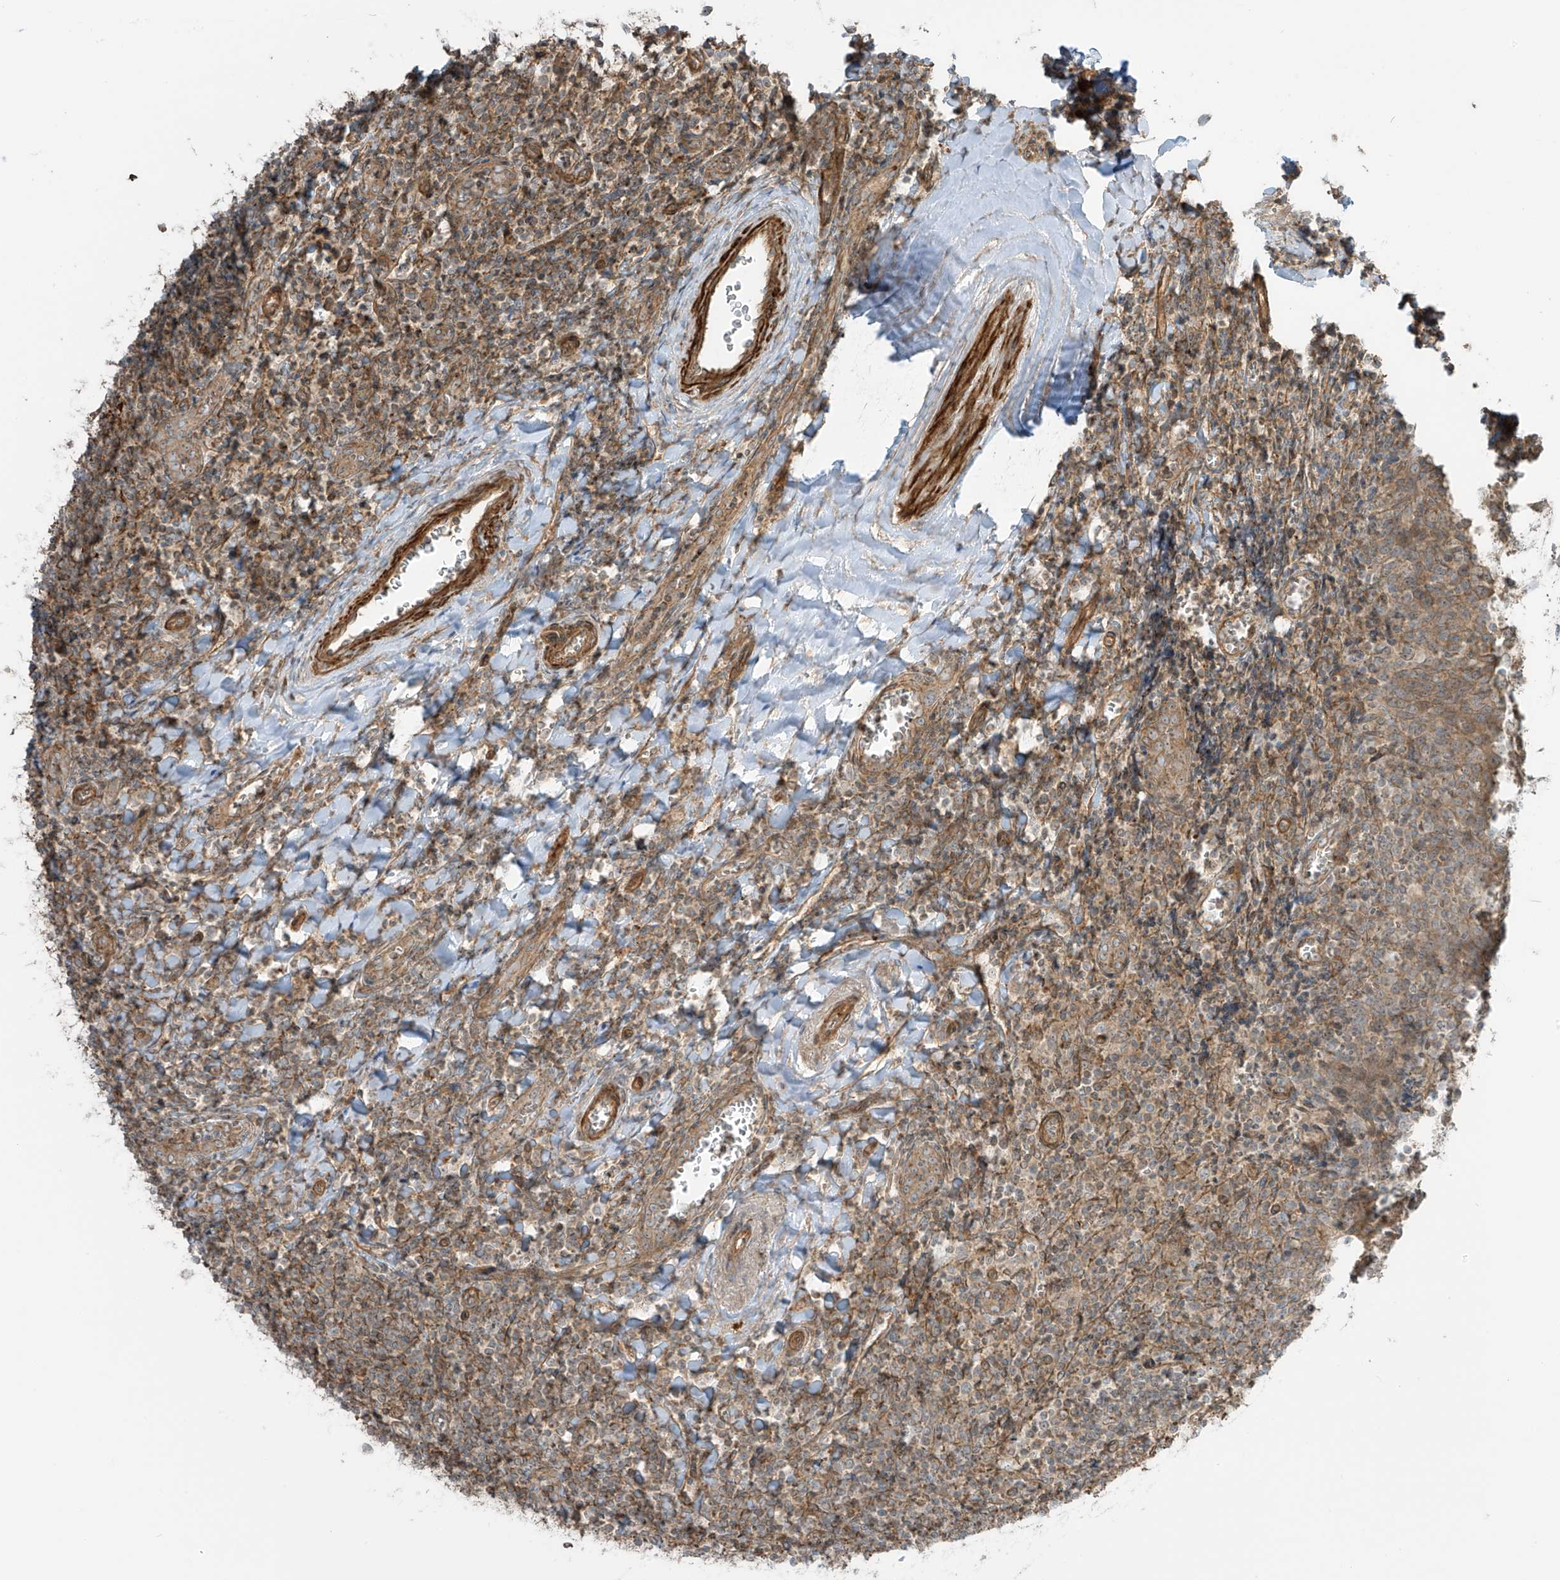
{"staining": {"intensity": "moderate", "quantity": "25%-75%", "location": "cytoplasmic/membranous"}, "tissue": "tonsil", "cell_type": "Germinal center cells", "image_type": "normal", "snomed": [{"axis": "morphology", "description": "Normal tissue, NOS"}, {"axis": "topography", "description": "Tonsil"}], "caption": "High-magnification brightfield microscopy of benign tonsil stained with DAB (brown) and counterstained with hematoxylin (blue). germinal center cells exhibit moderate cytoplasmic/membranous positivity is present in about25%-75% of cells. Nuclei are stained in blue.", "gene": "ENTR1", "patient": {"sex": "male", "age": 27}}